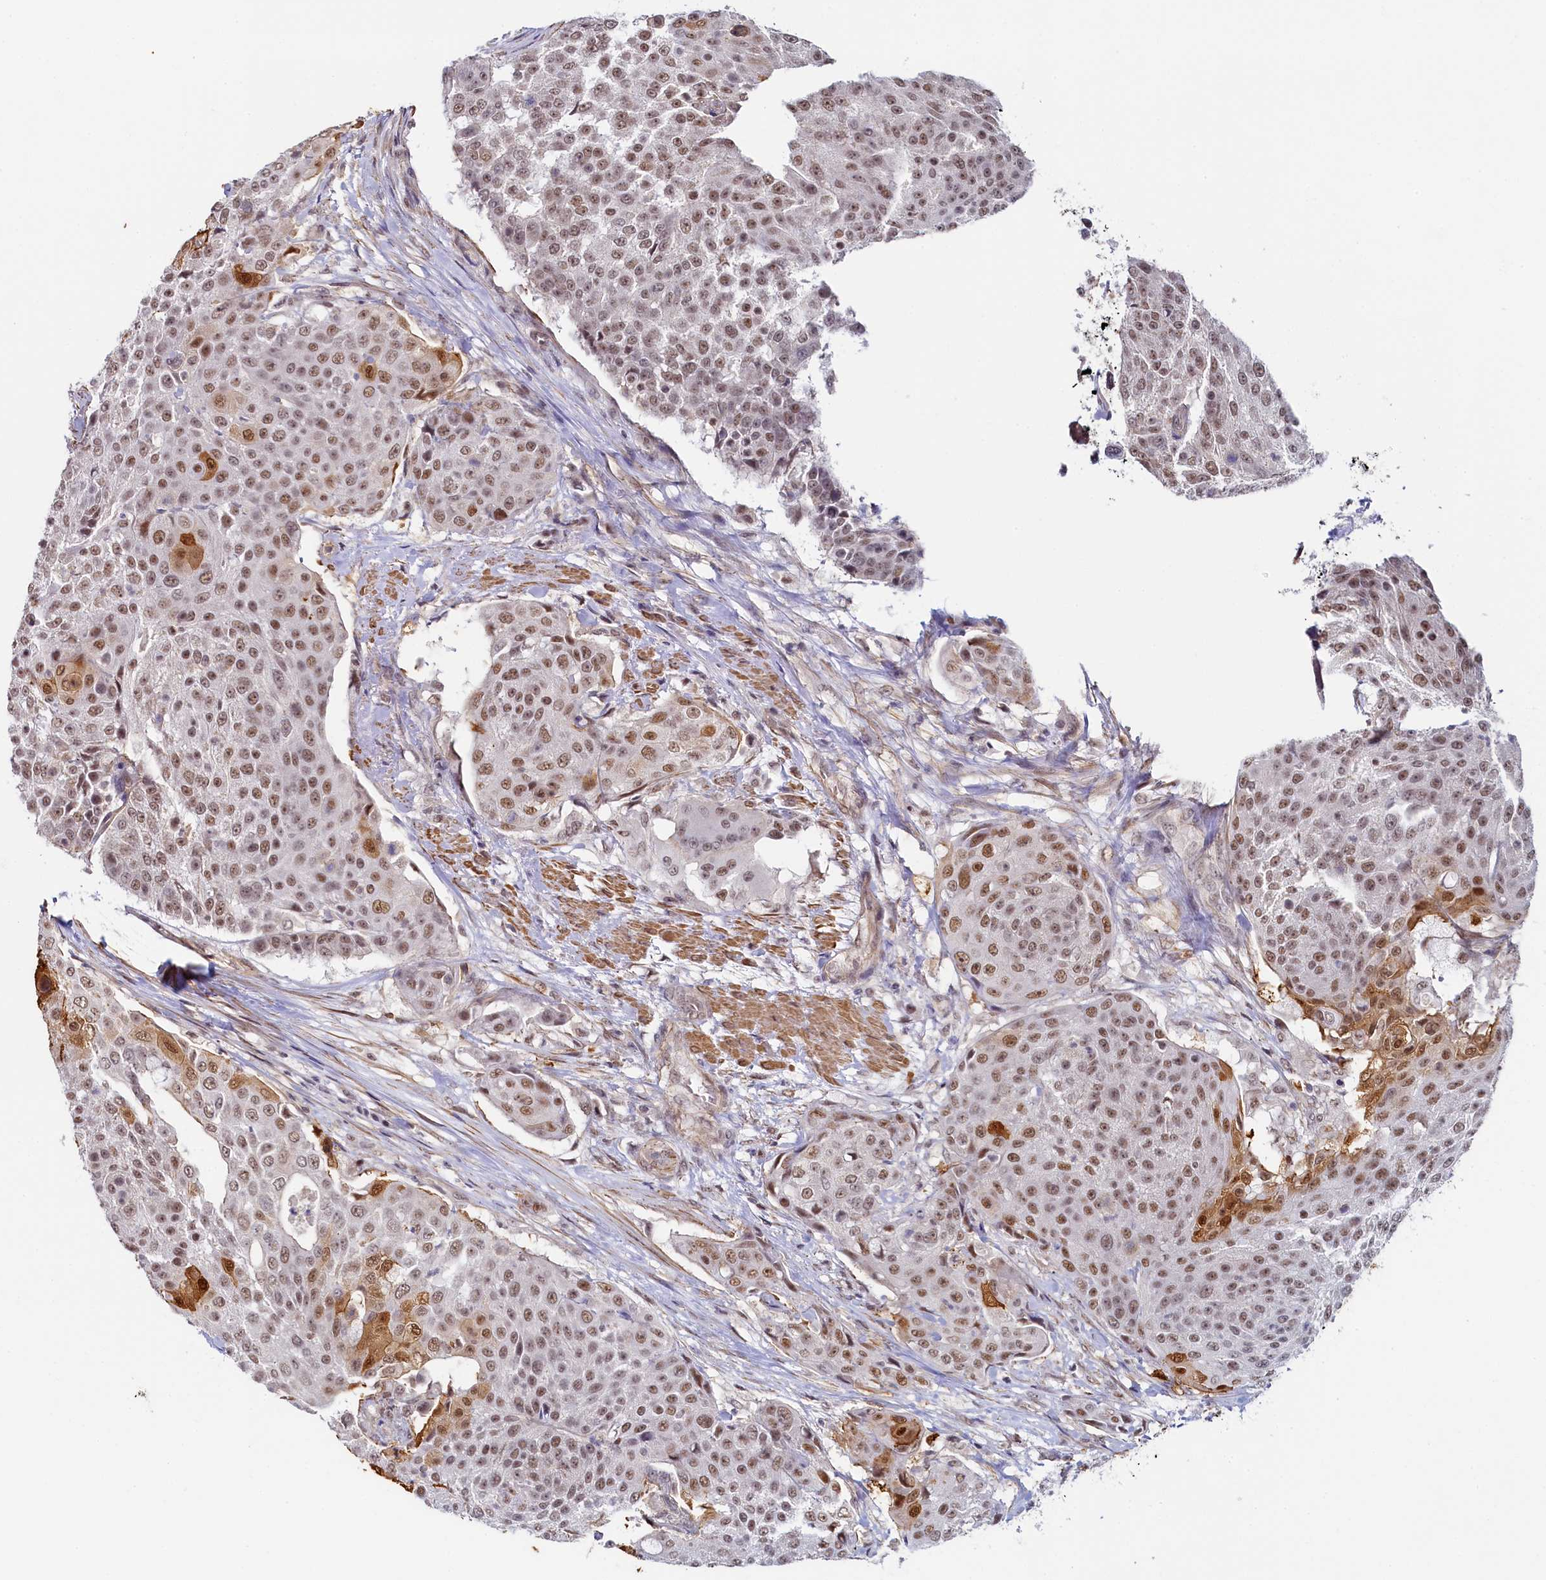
{"staining": {"intensity": "moderate", "quantity": ">75%", "location": "nuclear"}, "tissue": "urothelial cancer", "cell_type": "Tumor cells", "image_type": "cancer", "snomed": [{"axis": "morphology", "description": "Urothelial carcinoma, High grade"}, {"axis": "topography", "description": "Urinary bladder"}], "caption": "A photomicrograph showing moderate nuclear staining in approximately >75% of tumor cells in urothelial cancer, as visualized by brown immunohistochemical staining.", "gene": "INTS14", "patient": {"sex": "female", "age": 63}}